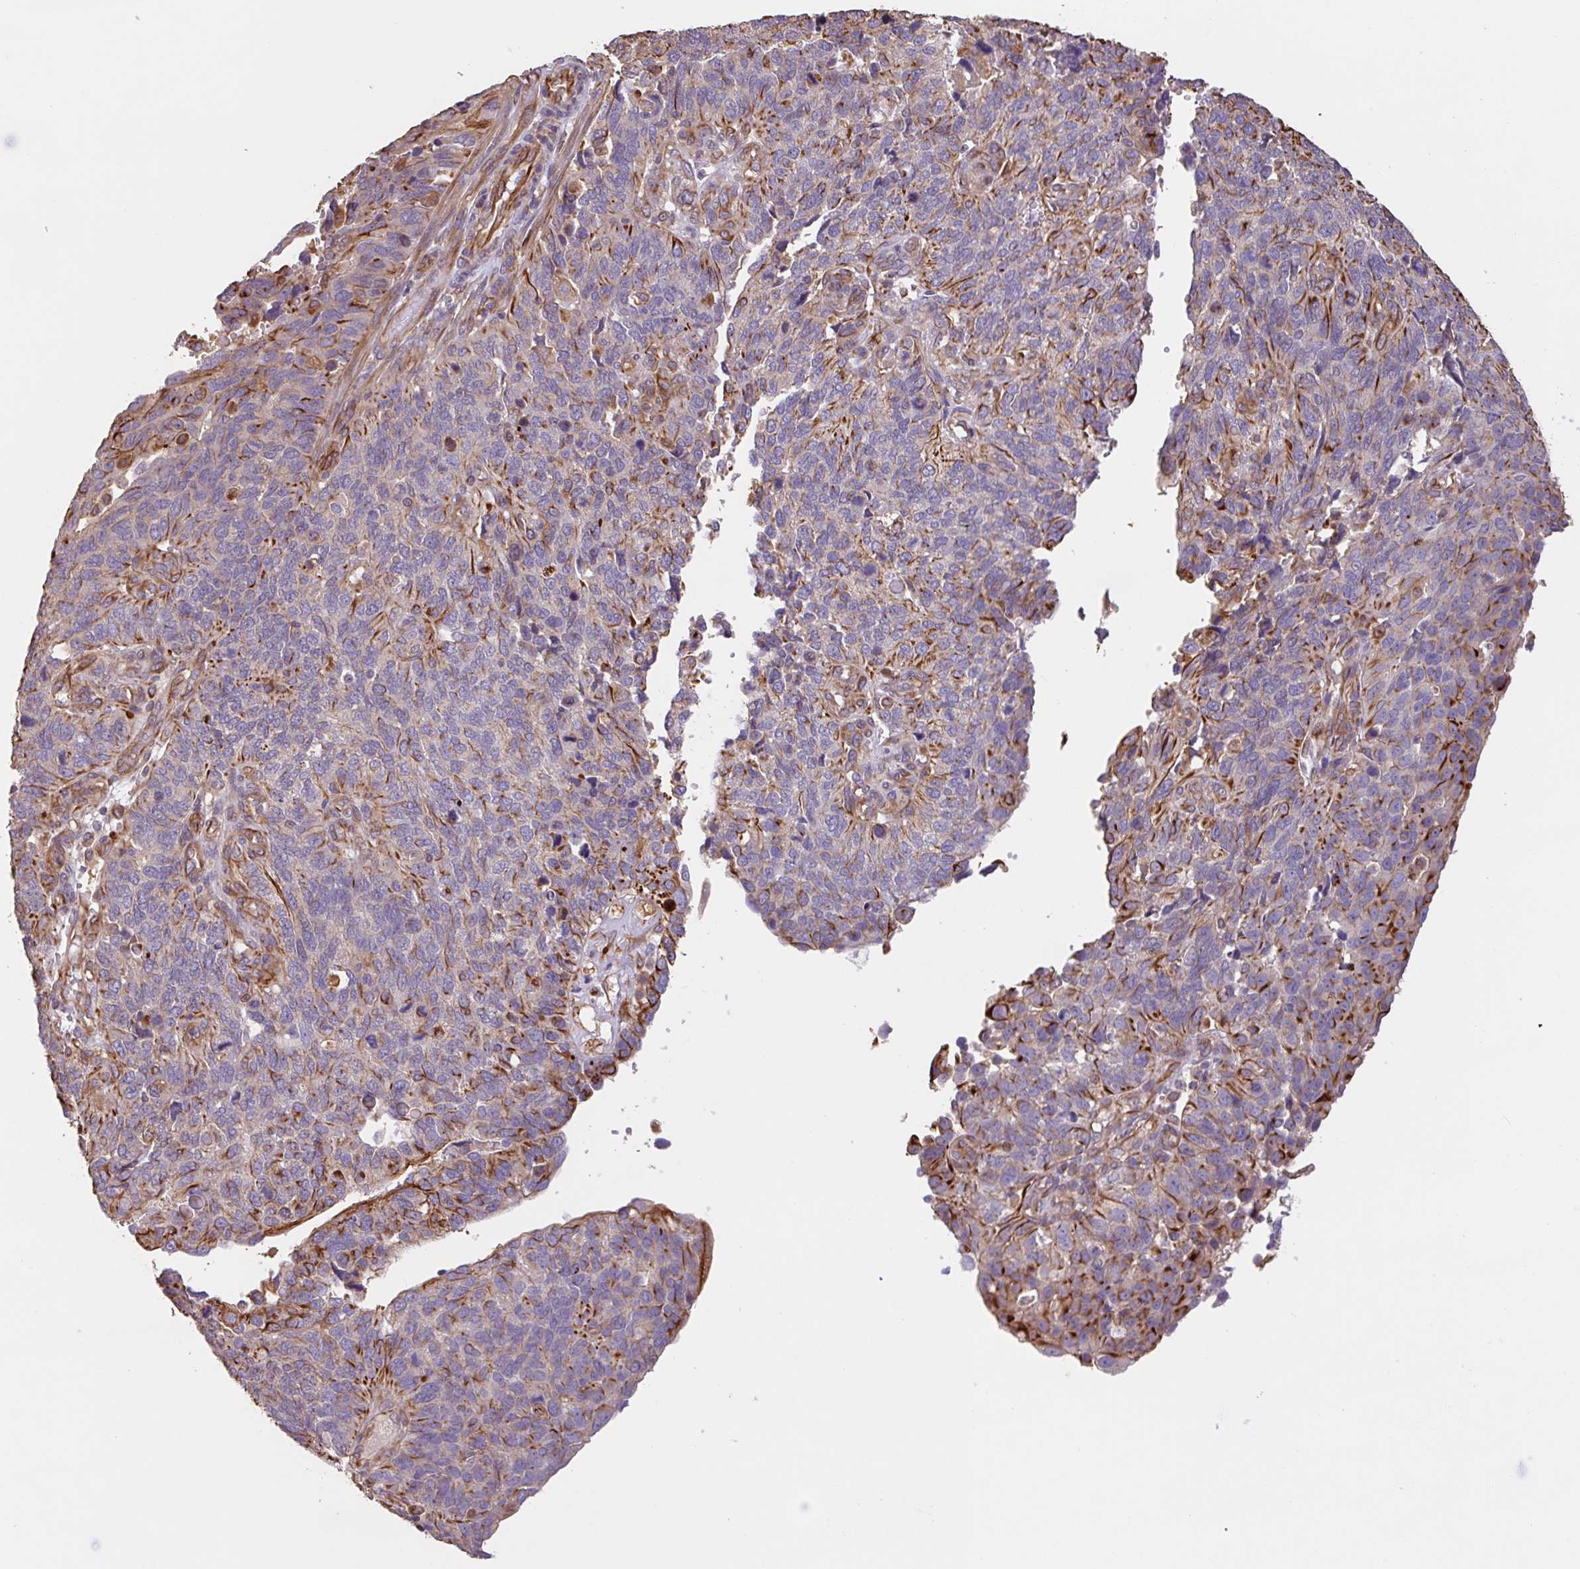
{"staining": {"intensity": "moderate", "quantity": "<25%", "location": "cytoplasmic/membranous"}, "tissue": "endometrial cancer", "cell_type": "Tumor cells", "image_type": "cancer", "snomed": [{"axis": "morphology", "description": "Adenocarcinoma, NOS"}, {"axis": "topography", "description": "Endometrium"}], "caption": "Protein staining of endometrial cancer (adenocarcinoma) tissue shows moderate cytoplasmic/membranous positivity in approximately <25% of tumor cells.", "gene": "ZNF790", "patient": {"sex": "female", "age": 66}}